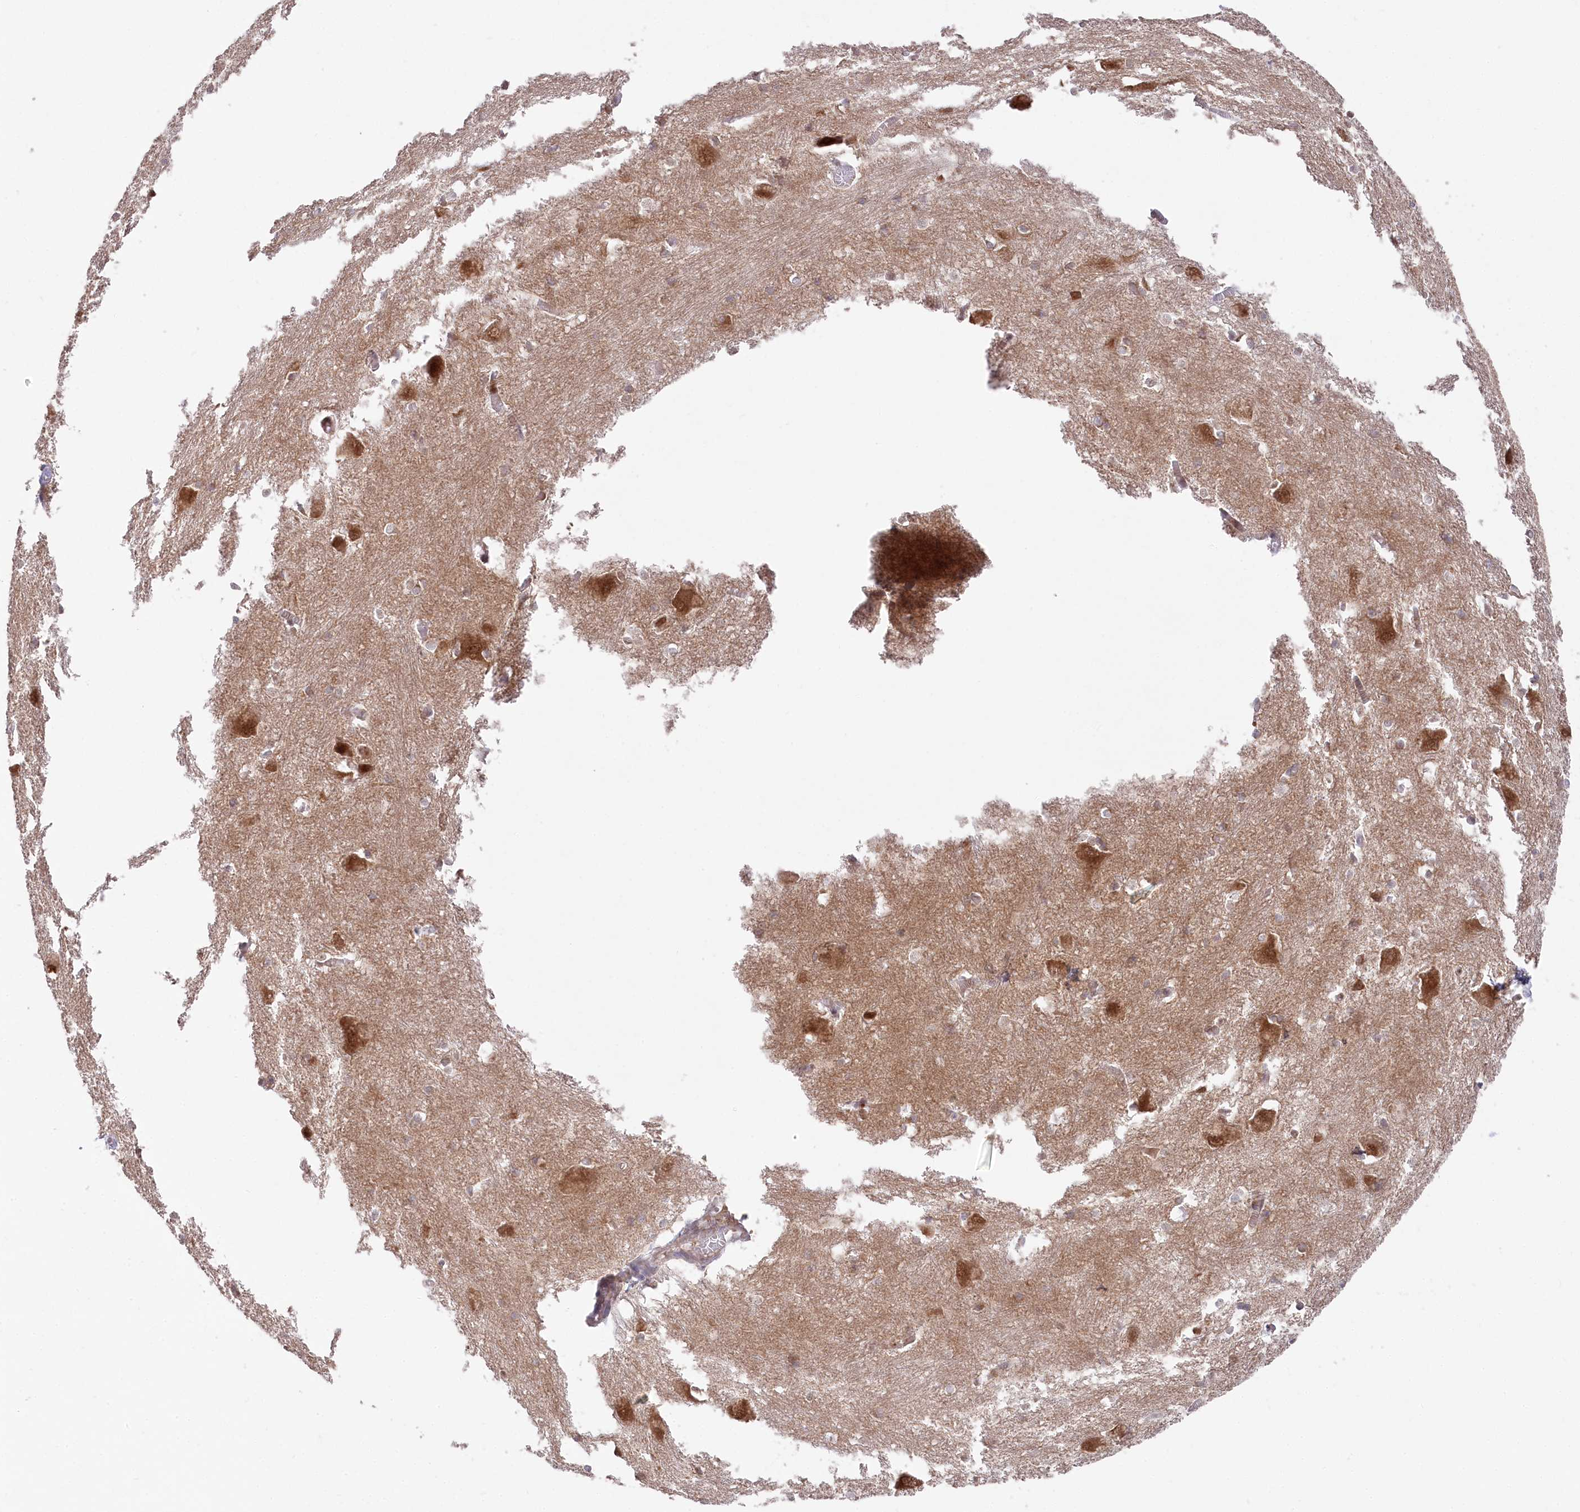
{"staining": {"intensity": "weak", "quantity": "25%-75%", "location": "cytoplasmic/membranous"}, "tissue": "caudate", "cell_type": "Glial cells", "image_type": "normal", "snomed": [{"axis": "morphology", "description": "Normal tissue, NOS"}, {"axis": "topography", "description": "Lateral ventricle wall"}], "caption": "Human caudate stained with a brown dye demonstrates weak cytoplasmic/membranous positive staining in about 25%-75% of glial cells.", "gene": "PPP1R21", "patient": {"sex": "male", "age": 37}}